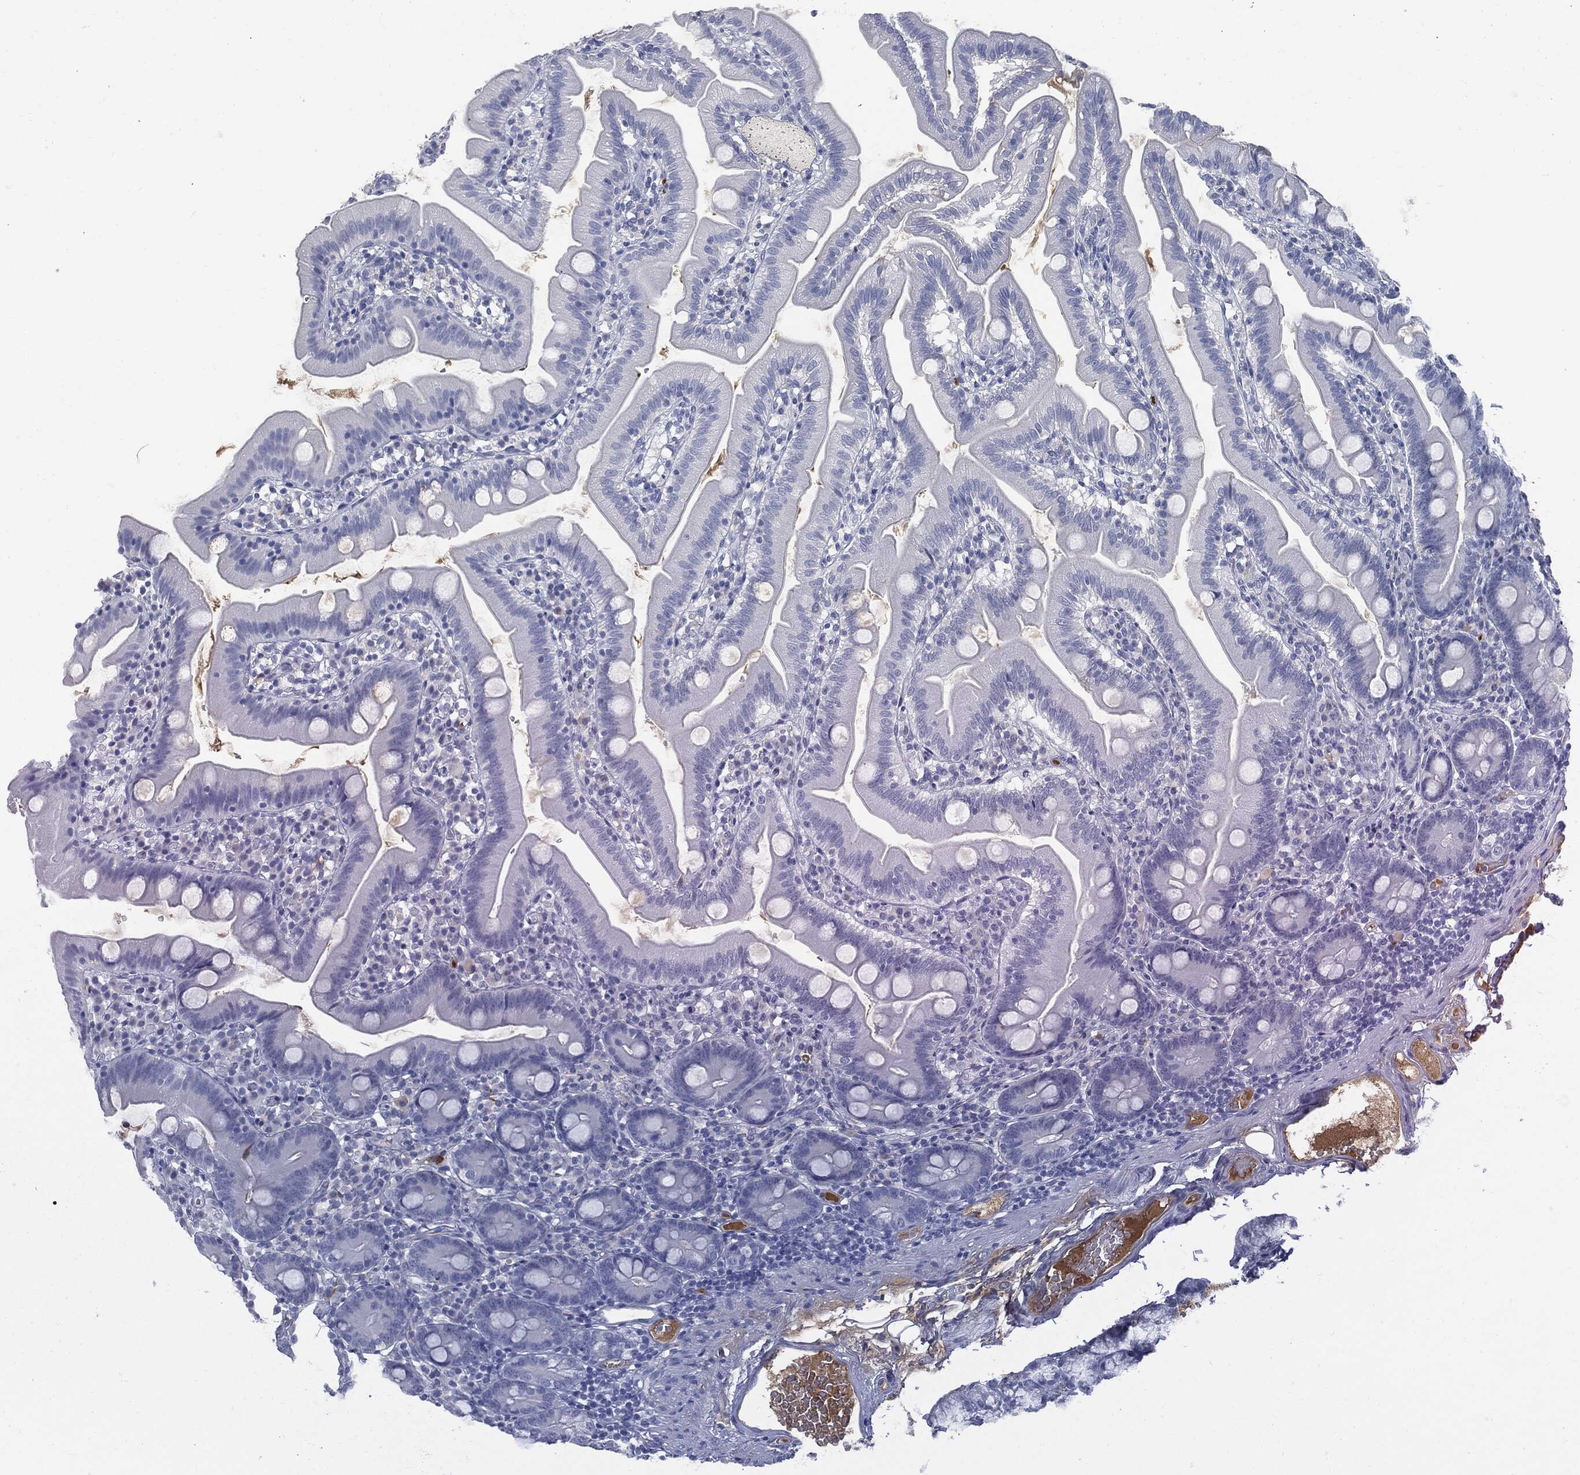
{"staining": {"intensity": "negative", "quantity": "none", "location": "none"}, "tissue": "duodenum", "cell_type": "Glandular cells", "image_type": "normal", "snomed": [{"axis": "morphology", "description": "Normal tissue, NOS"}, {"axis": "topography", "description": "Duodenum"}], "caption": "This is an immunohistochemistry photomicrograph of normal duodenum. There is no positivity in glandular cells.", "gene": "BTK", "patient": {"sex": "female", "age": 67}}